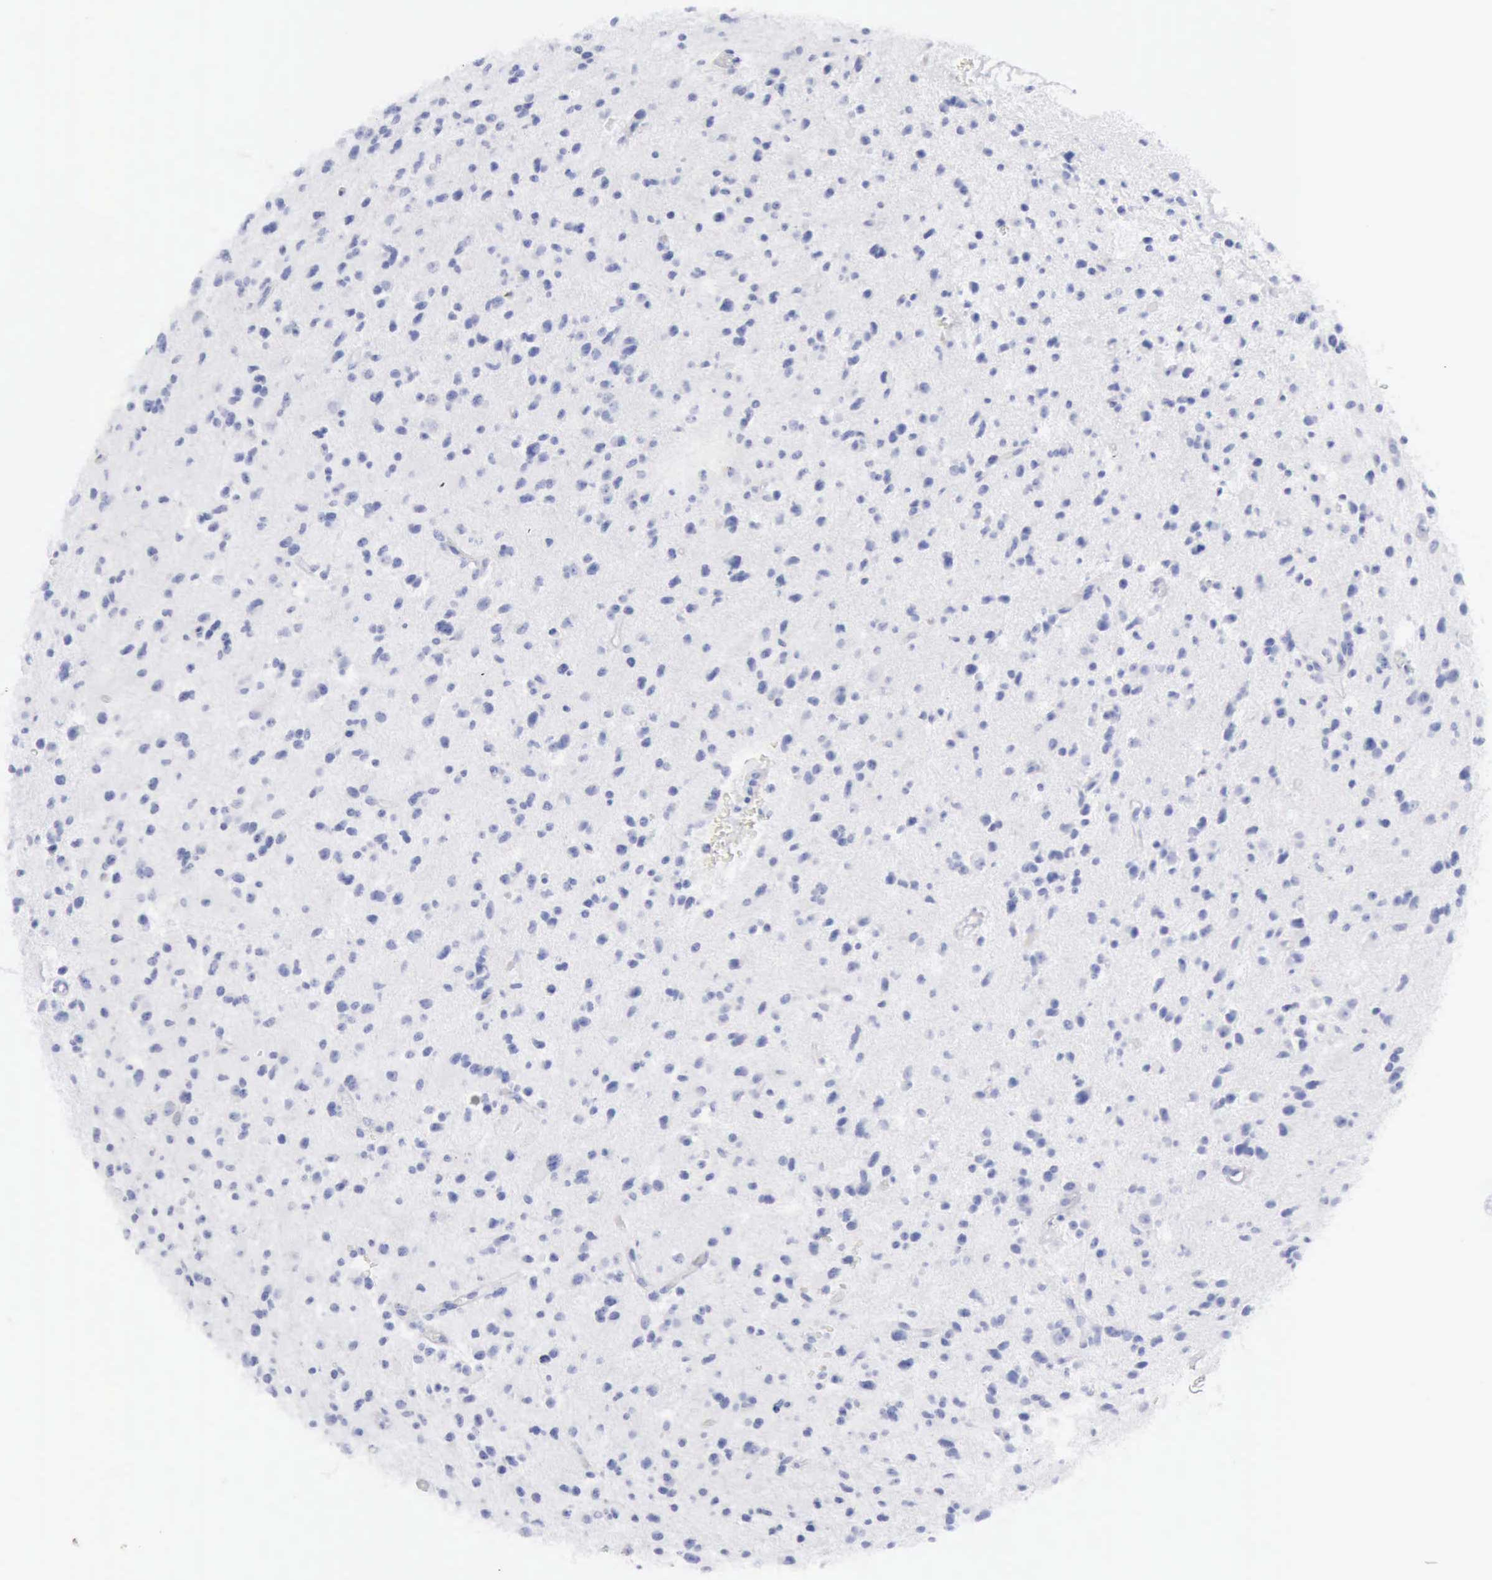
{"staining": {"intensity": "negative", "quantity": "none", "location": "none"}, "tissue": "glioma", "cell_type": "Tumor cells", "image_type": "cancer", "snomed": [{"axis": "morphology", "description": "Glioma, malignant, Low grade"}, {"axis": "topography", "description": "Brain"}], "caption": "Glioma was stained to show a protein in brown. There is no significant staining in tumor cells.", "gene": "GZMB", "patient": {"sex": "female", "age": 46}}